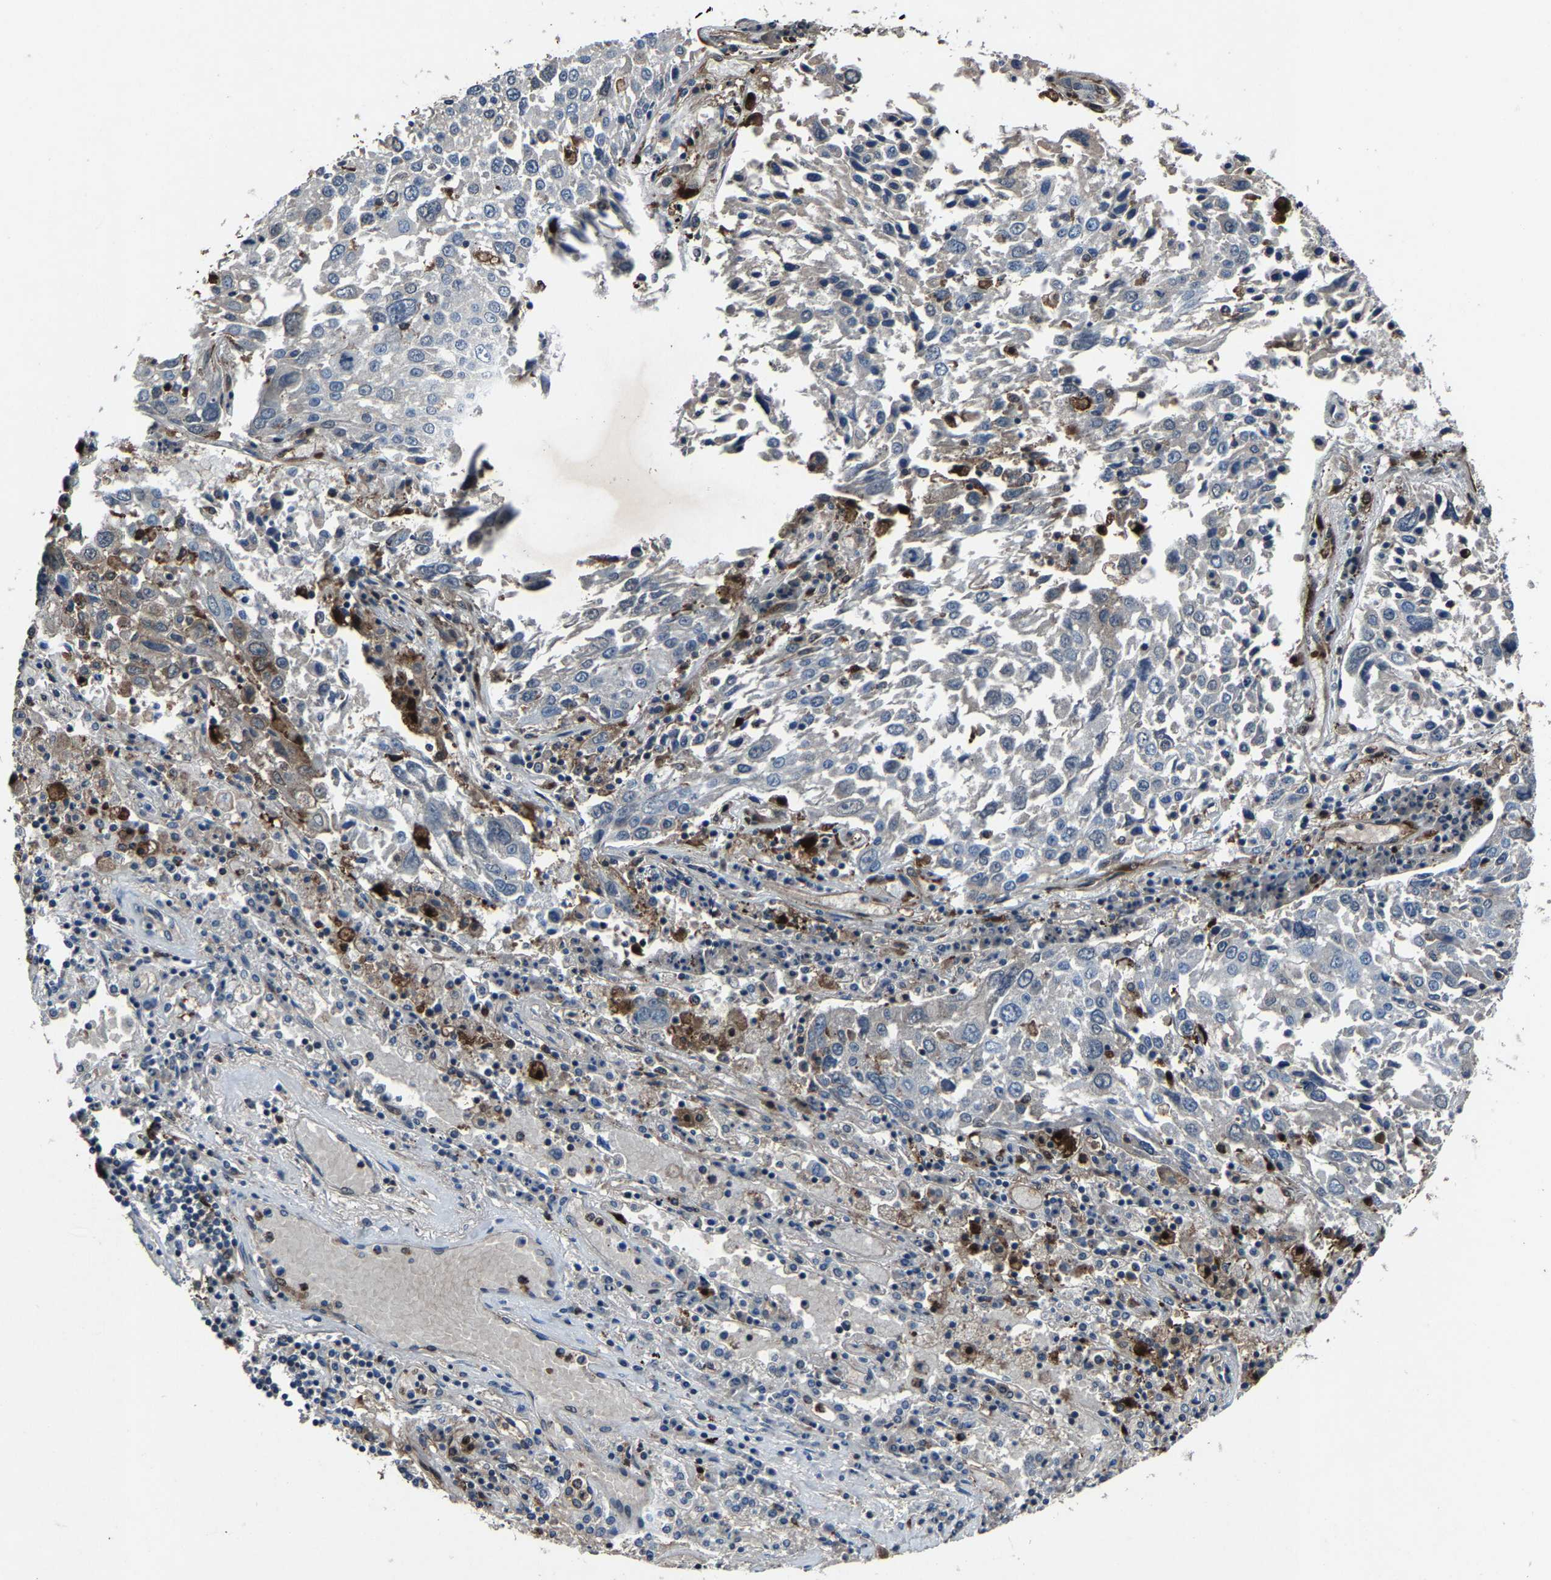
{"staining": {"intensity": "negative", "quantity": "none", "location": "none"}, "tissue": "lung cancer", "cell_type": "Tumor cells", "image_type": "cancer", "snomed": [{"axis": "morphology", "description": "Squamous cell carcinoma, NOS"}, {"axis": "topography", "description": "Lung"}], "caption": "Micrograph shows no protein positivity in tumor cells of lung cancer tissue. (Immunohistochemistry, brightfield microscopy, high magnification).", "gene": "PCNX2", "patient": {"sex": "male", "age": 65}}